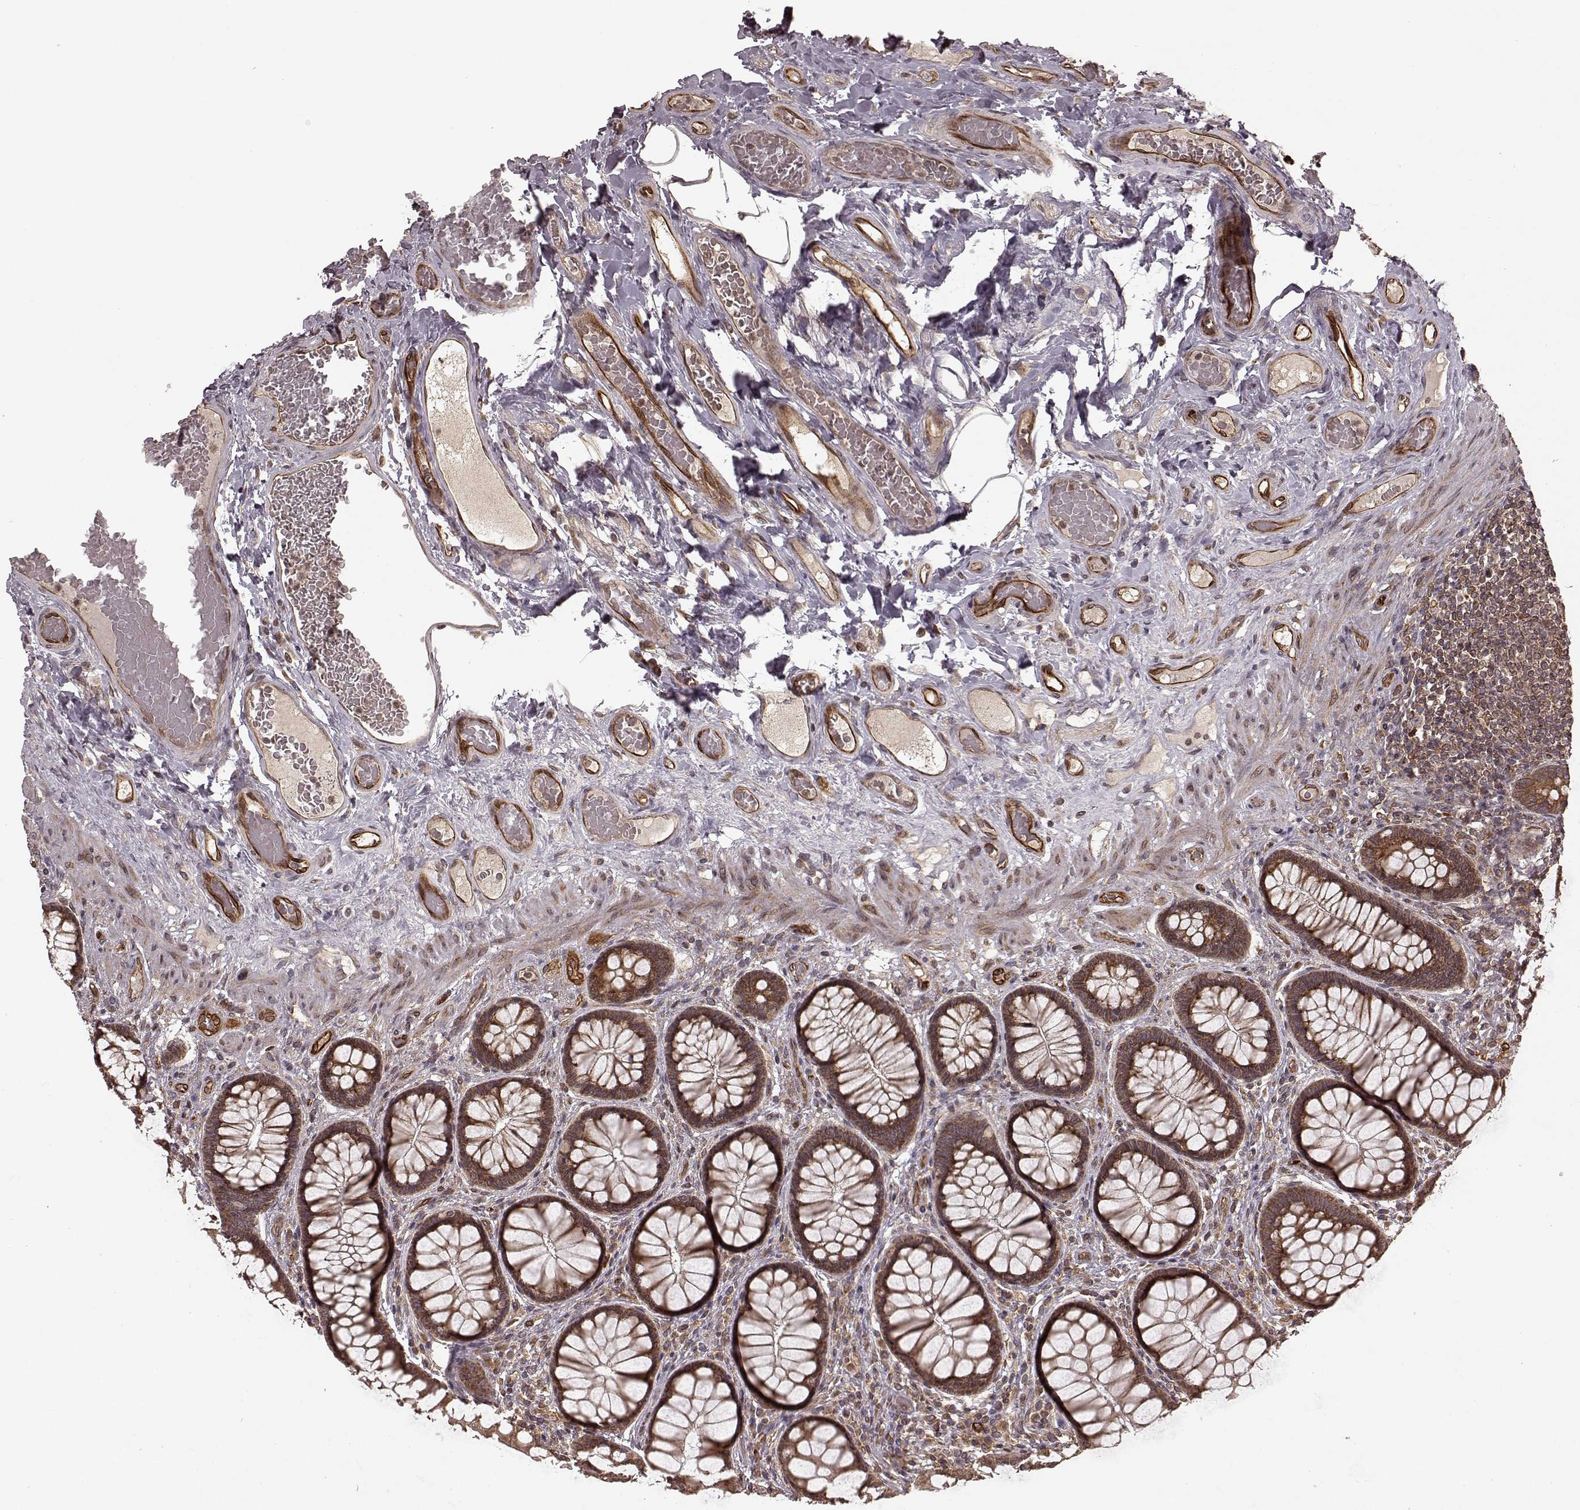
{"staining": {"intensity": "strong", "quantity": ">75%", "location": "cytoplasmic/membranous"}, "tissue": "colon", "cell_type": "Endothelial cells", "image_type": "normal", "snomed": [{"axis": "morphology", "description": "Normal tissue, NOS"}, {"axis": "topography", "description": "Colon"}], "caption": "A high-resolution micrograph shows immunohistochemistry staining of normal colon, which displays strong cytoplasmic/membranous staining in approximately >75% of endothelial cells. The staining was performed using DAB (3,3'-diaminobenzidine) to visualize the protein expression in brown, while the nuclei were stained in blue with hematoxylin (Magnification: 20x).", "gene": "AGPAT1", "patient": {"sex": "female", "age": 65}}